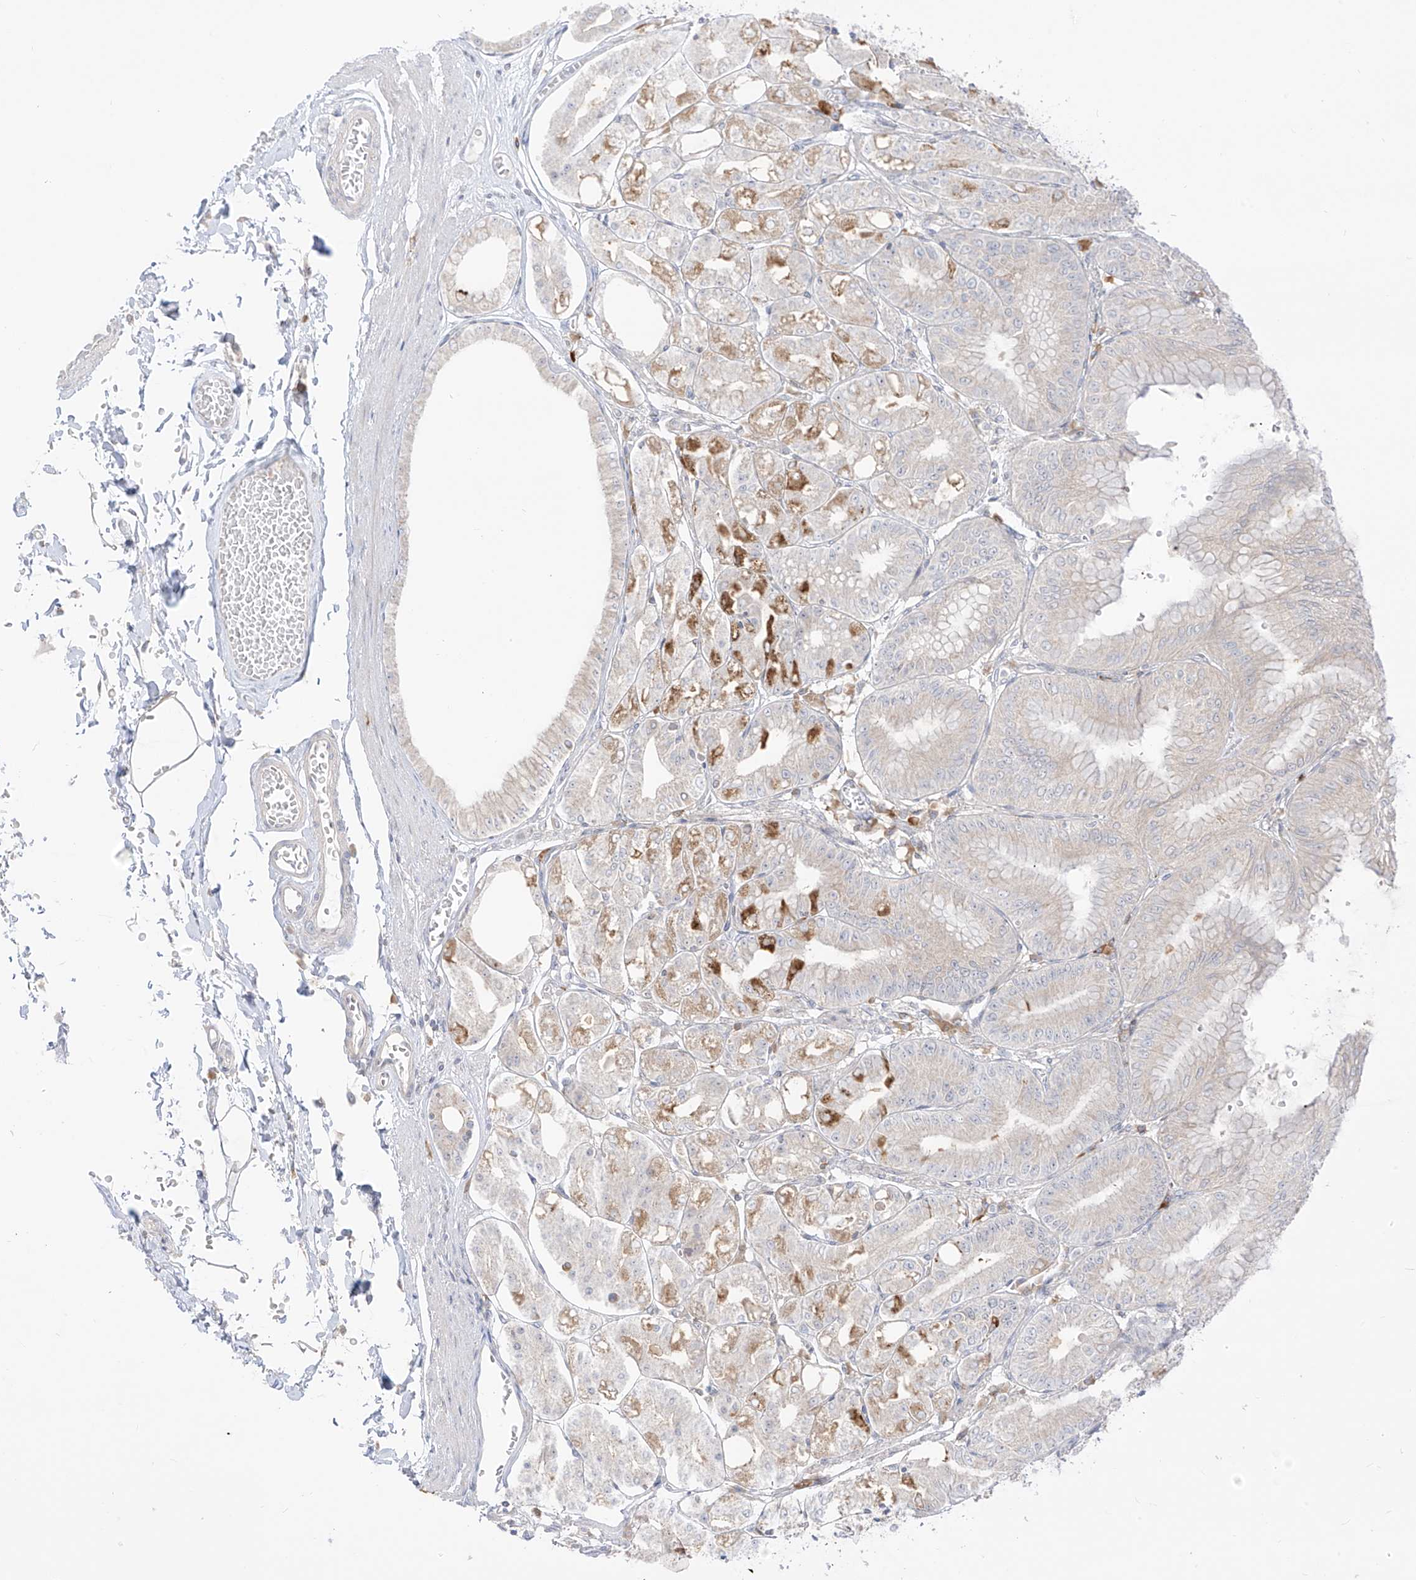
{"staining": {"intensity": "moderate", "quantity": "<25%", "location": "cytoplasmic/membranous"}, "tissue": "stomach", "cell_type": "Glandular cells", "image_type": "normal", "snomed": [{"axis": "morphology", "description": "Normal tissue, NOS"}, {"axis": "topography", "description": "Stomach, lower"}], "caption": "Glandular cells display moderate cytoplasmic/membranous staining in approximately <25% of cells in benign stomach.", "gene": "SYTL3", "patient": {"sex": "male", "age": 71}}